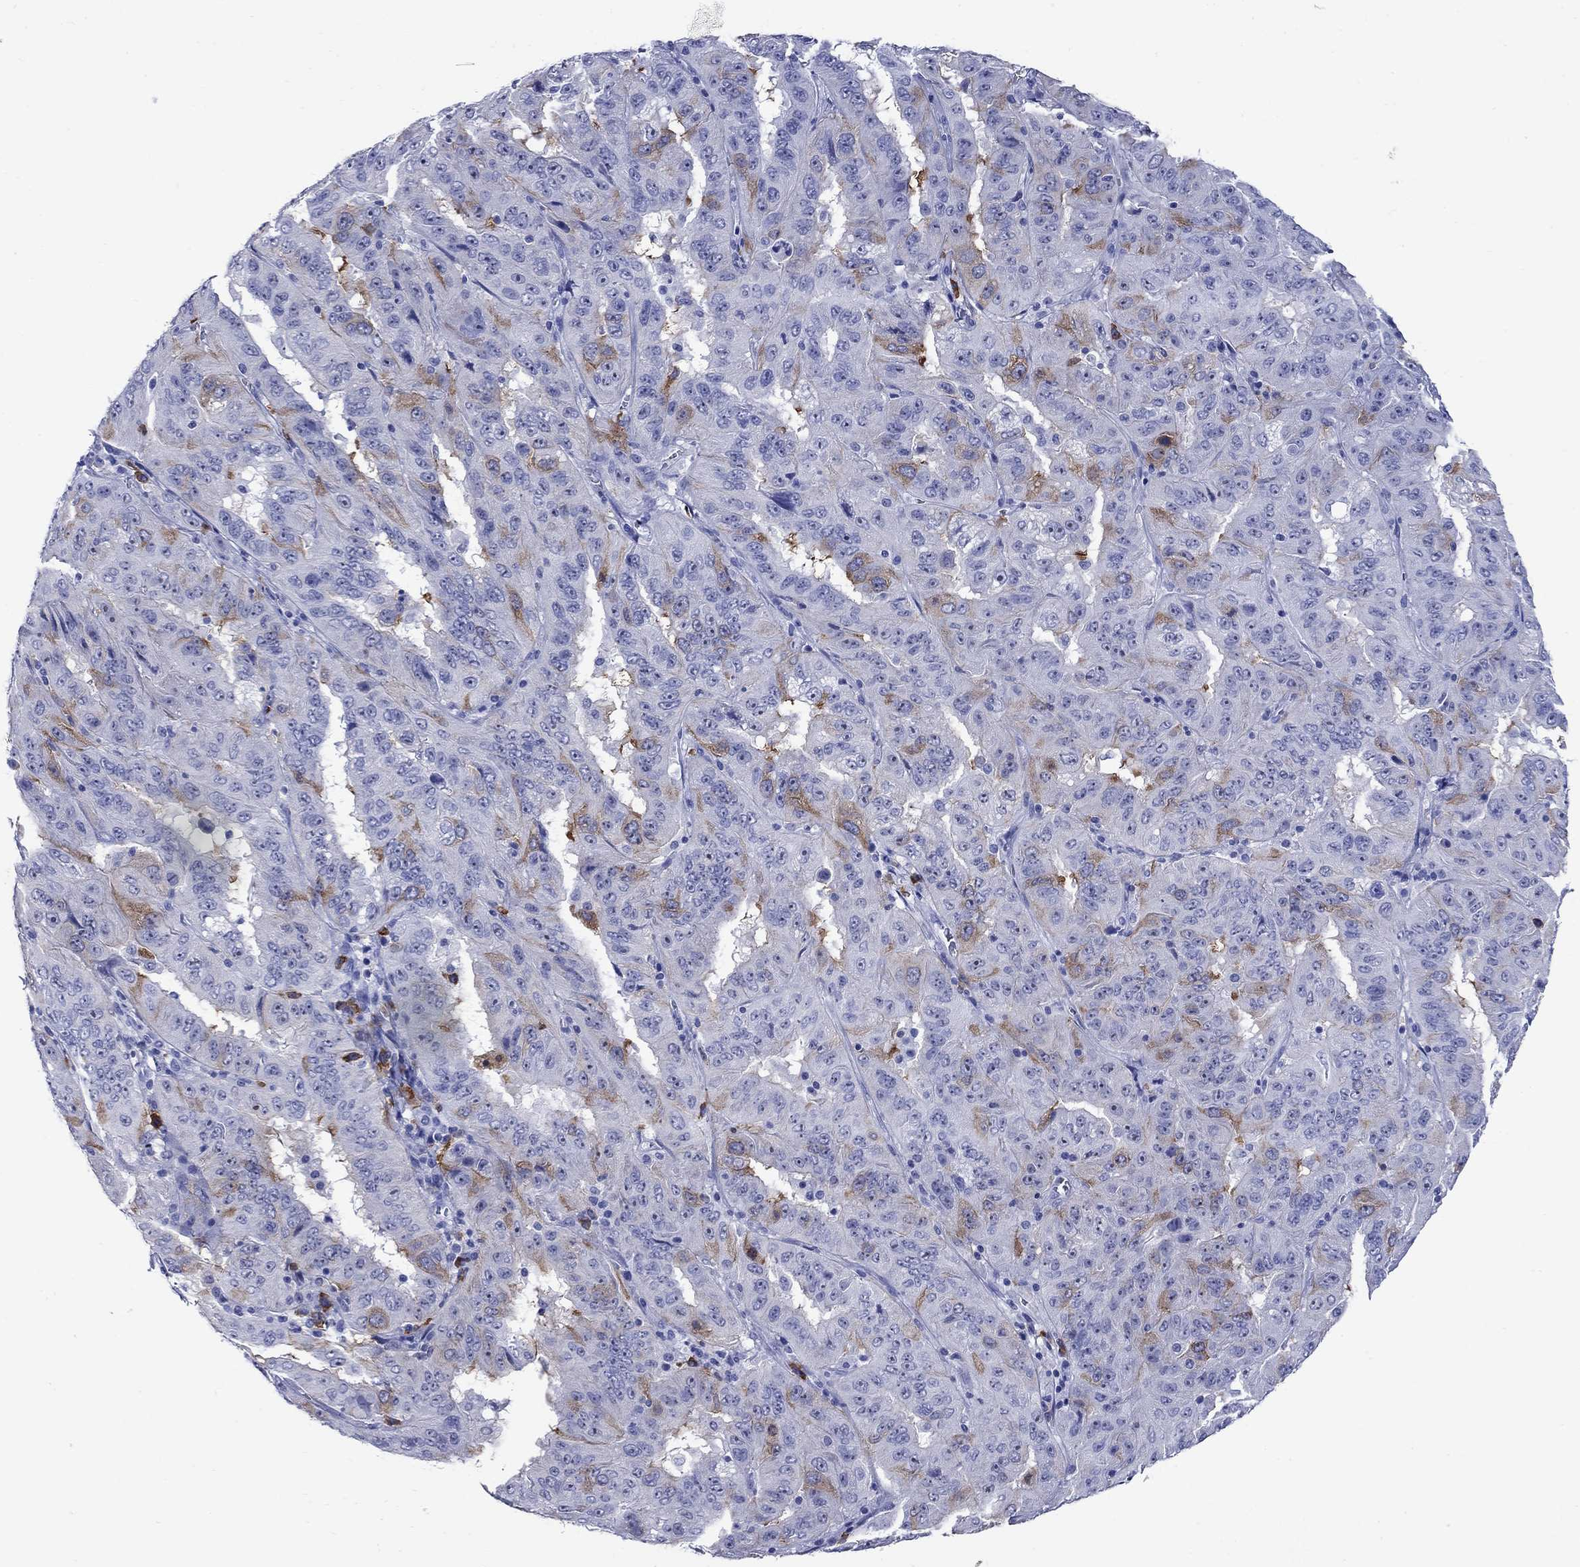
{"staining": {"intensity": "moderate", "quantity": "<25%", "location": "cytoplasmic/membranous"}, "tissue": "pancreatic cancer", "cell_type": "Tumor cells", "image_type": "cancer", "snomed": [{"axis": "morphology", "description": "Adenocarcinoma, NOS"}, {"axis": "topography", "description": "Pancreas"}], "caption": "High-magnification brightfield microscopy of adenocarcinoma (pancreatic) stained with DAB (brown) and counterstained with hematoxylin (blue). tumor cells exhibit moderate cytoplasmic/membranous positivity is present in about<25% of cells. (DAB IHC, brown staining for protein, blue staining for nuclei).", "gene": "TACC3", "patient": {"sex": "male", "age": 63}}